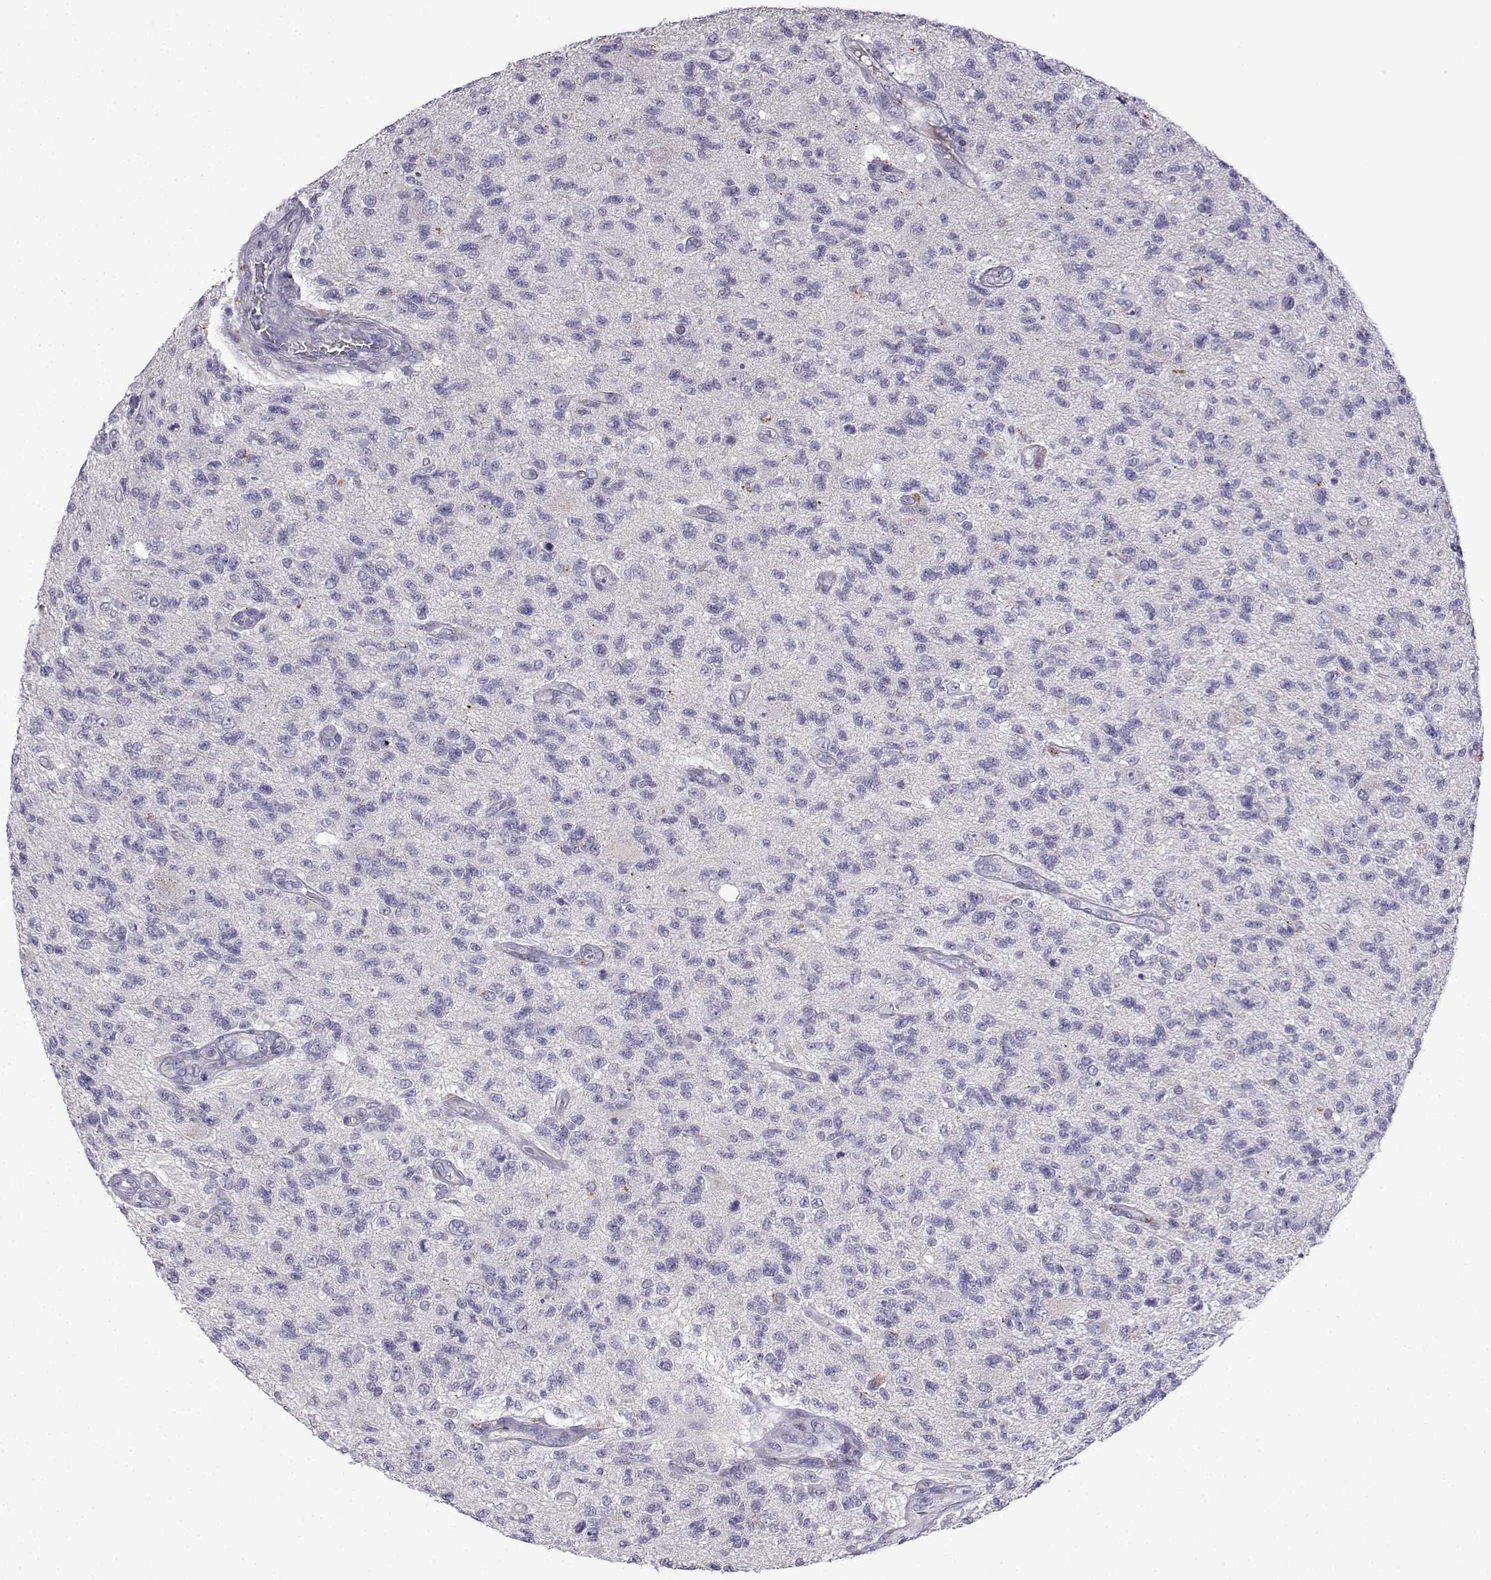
{"staining": {"intensity": "negative", "quantity": "none", "location": "none"}, "tissue": "glioma", "cell_type": "Tumor cells", "image_type": "cancer", "snomed": [{"axis": "morphology", "description": "Glioma, malignant, High grade"}, {"axis": "topography", "description": "Brain"}], "caption": "High power microscopy photomicrograph of an IHC photomicrograph of malignant high-grade glioma, revealing no significant positivity in tumor cells. (DAB (3,3'-diaminobenzidine) immunohistochemistry (IHC), high magnification).", "gene": "SPACA7", "patient": {"sex": "male", "age": 56}}